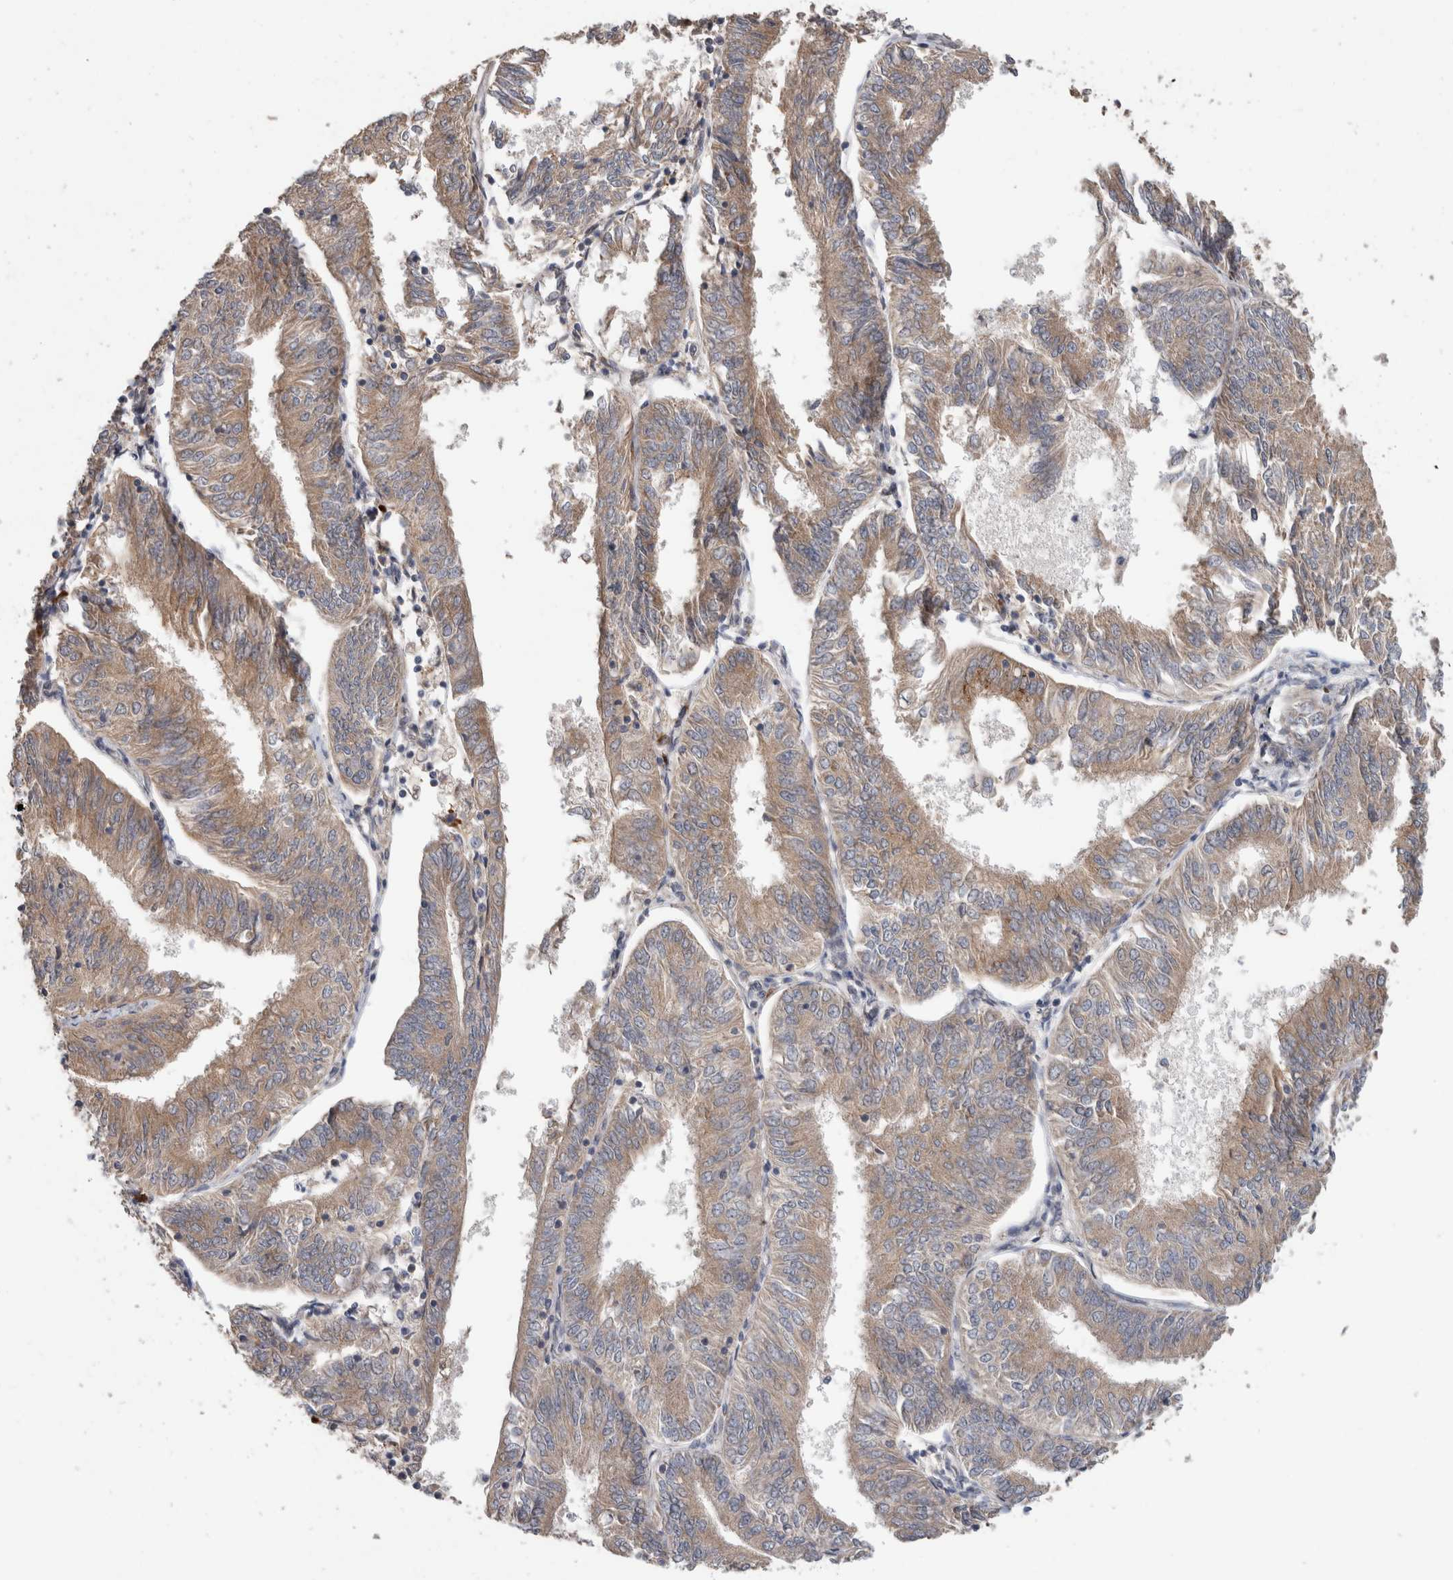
{"staining": {"intensity": "moderate", "quantity": ">75%", "location": "cytoplasmic/membranous"}, "tissue": "endometrial cancer", "cell_type": "Tumor cells", "image_type": "cancer", "snomed": [{"axis": "morphology", "description": "Adenocarcinoma, NOS"}, {"axis": "topography", "description": "Endometrium"}], "caption": "A histopathology image of adenocarcinoma (endometrial) stained for a protein shows moderate cytoplasmic/membranous brown staining in tumor cells. Using DAB (3,3'-diaminobenzidine) (brown) and hematoxylin (blue) stains, captured at high magnification using brightfield microscopy.", "gene": "TRIM5", "patient": {"sex": "female", "age": 58}}